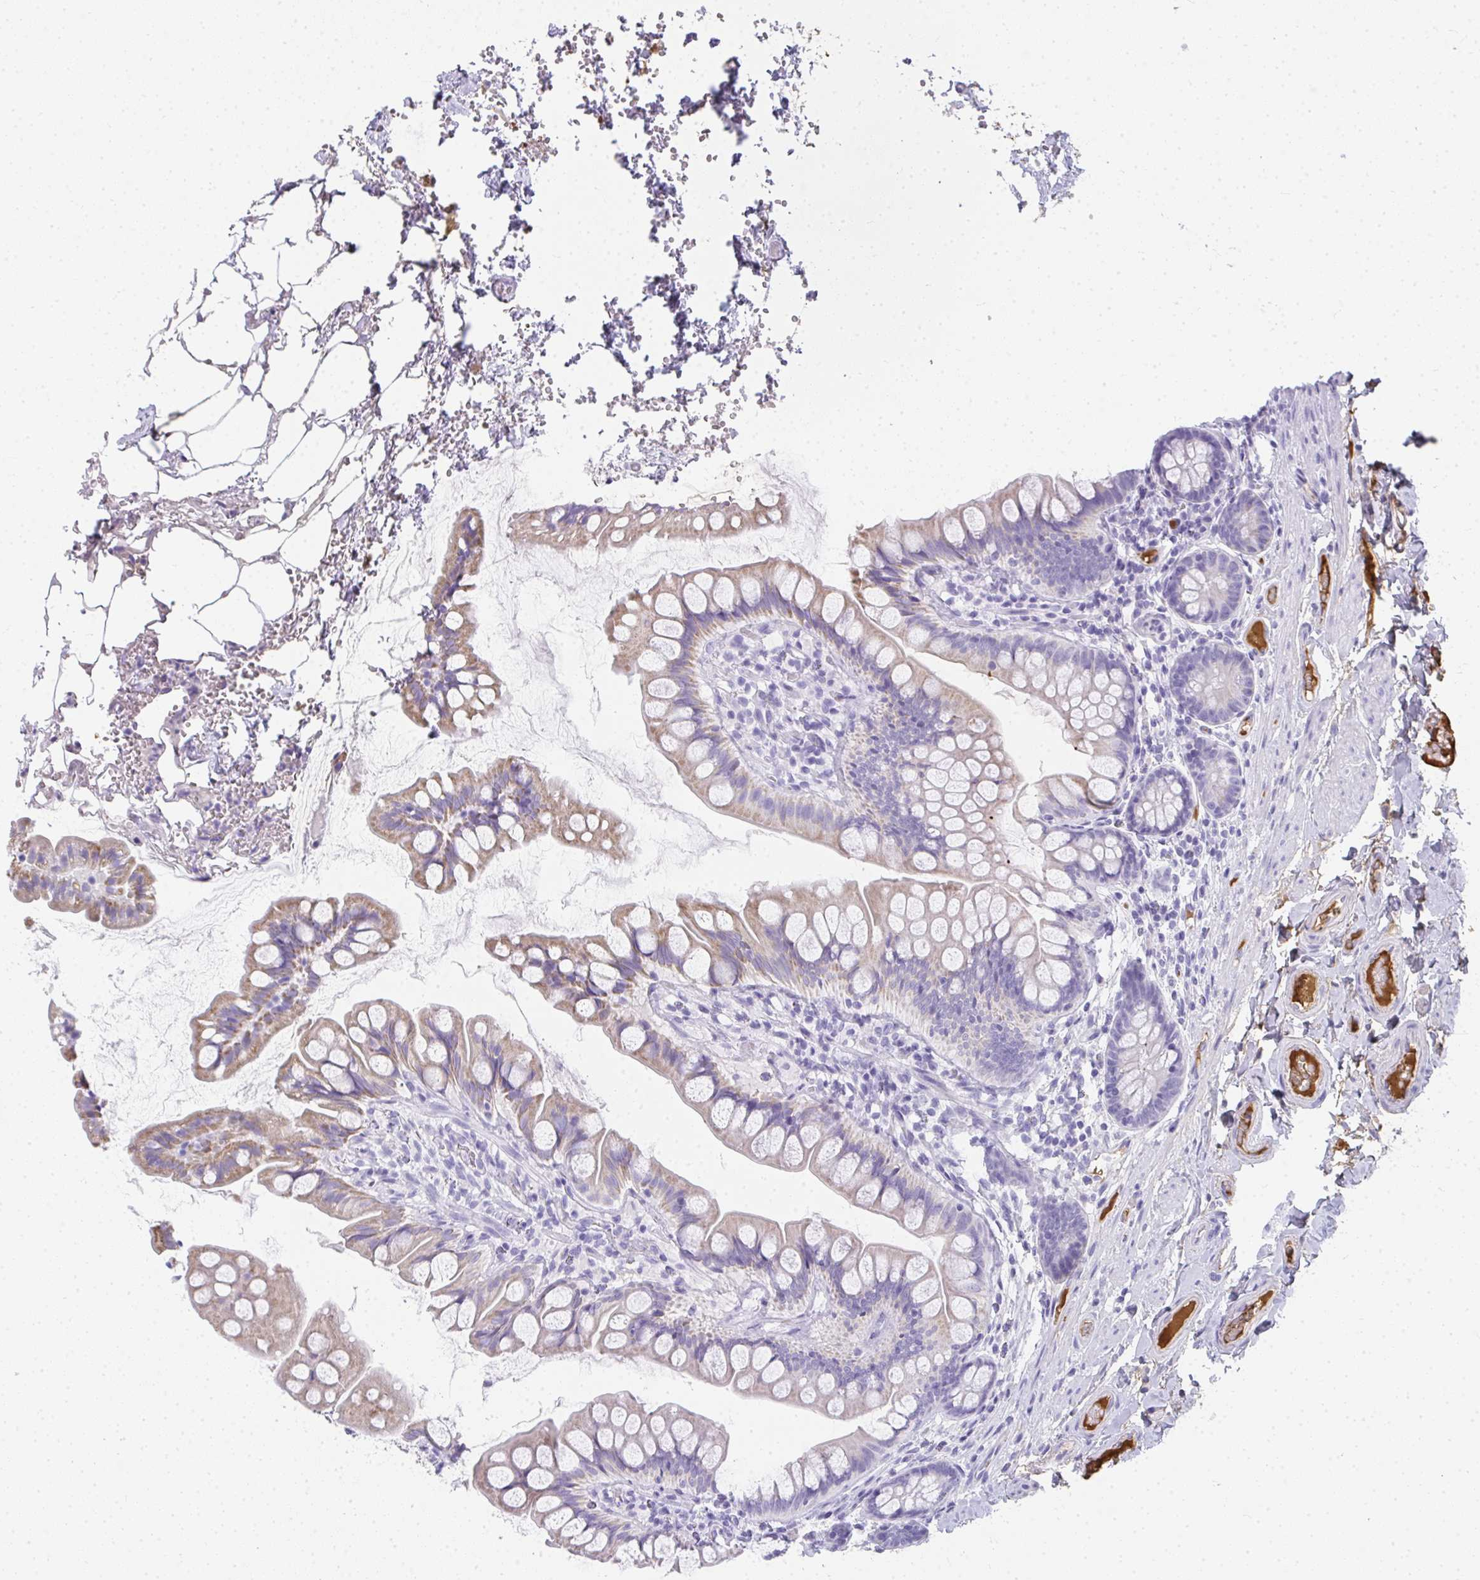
{"staining": {"intensity": "weak", "quantity": "25%-75%", "location": "cytoplasmic/membranous"}, "tissue": "small intestine", "cell_type": "Glandular cells", "image_type": "normal", "snomed": [{"axis": "morphology", "description": "Normal tissue, NOS"}, {"axis": "topography", "description": "Small intestine"}], "caption": "Small intestine stained for a protein demonstrates weak cytoplasmic/membranous positivity in glandular cells. The protein of interest is shown in brown color, while the nuclei are stained blue.", "gene": "ZSWIM3", "patient": {"sex": "male", "age": 70}}